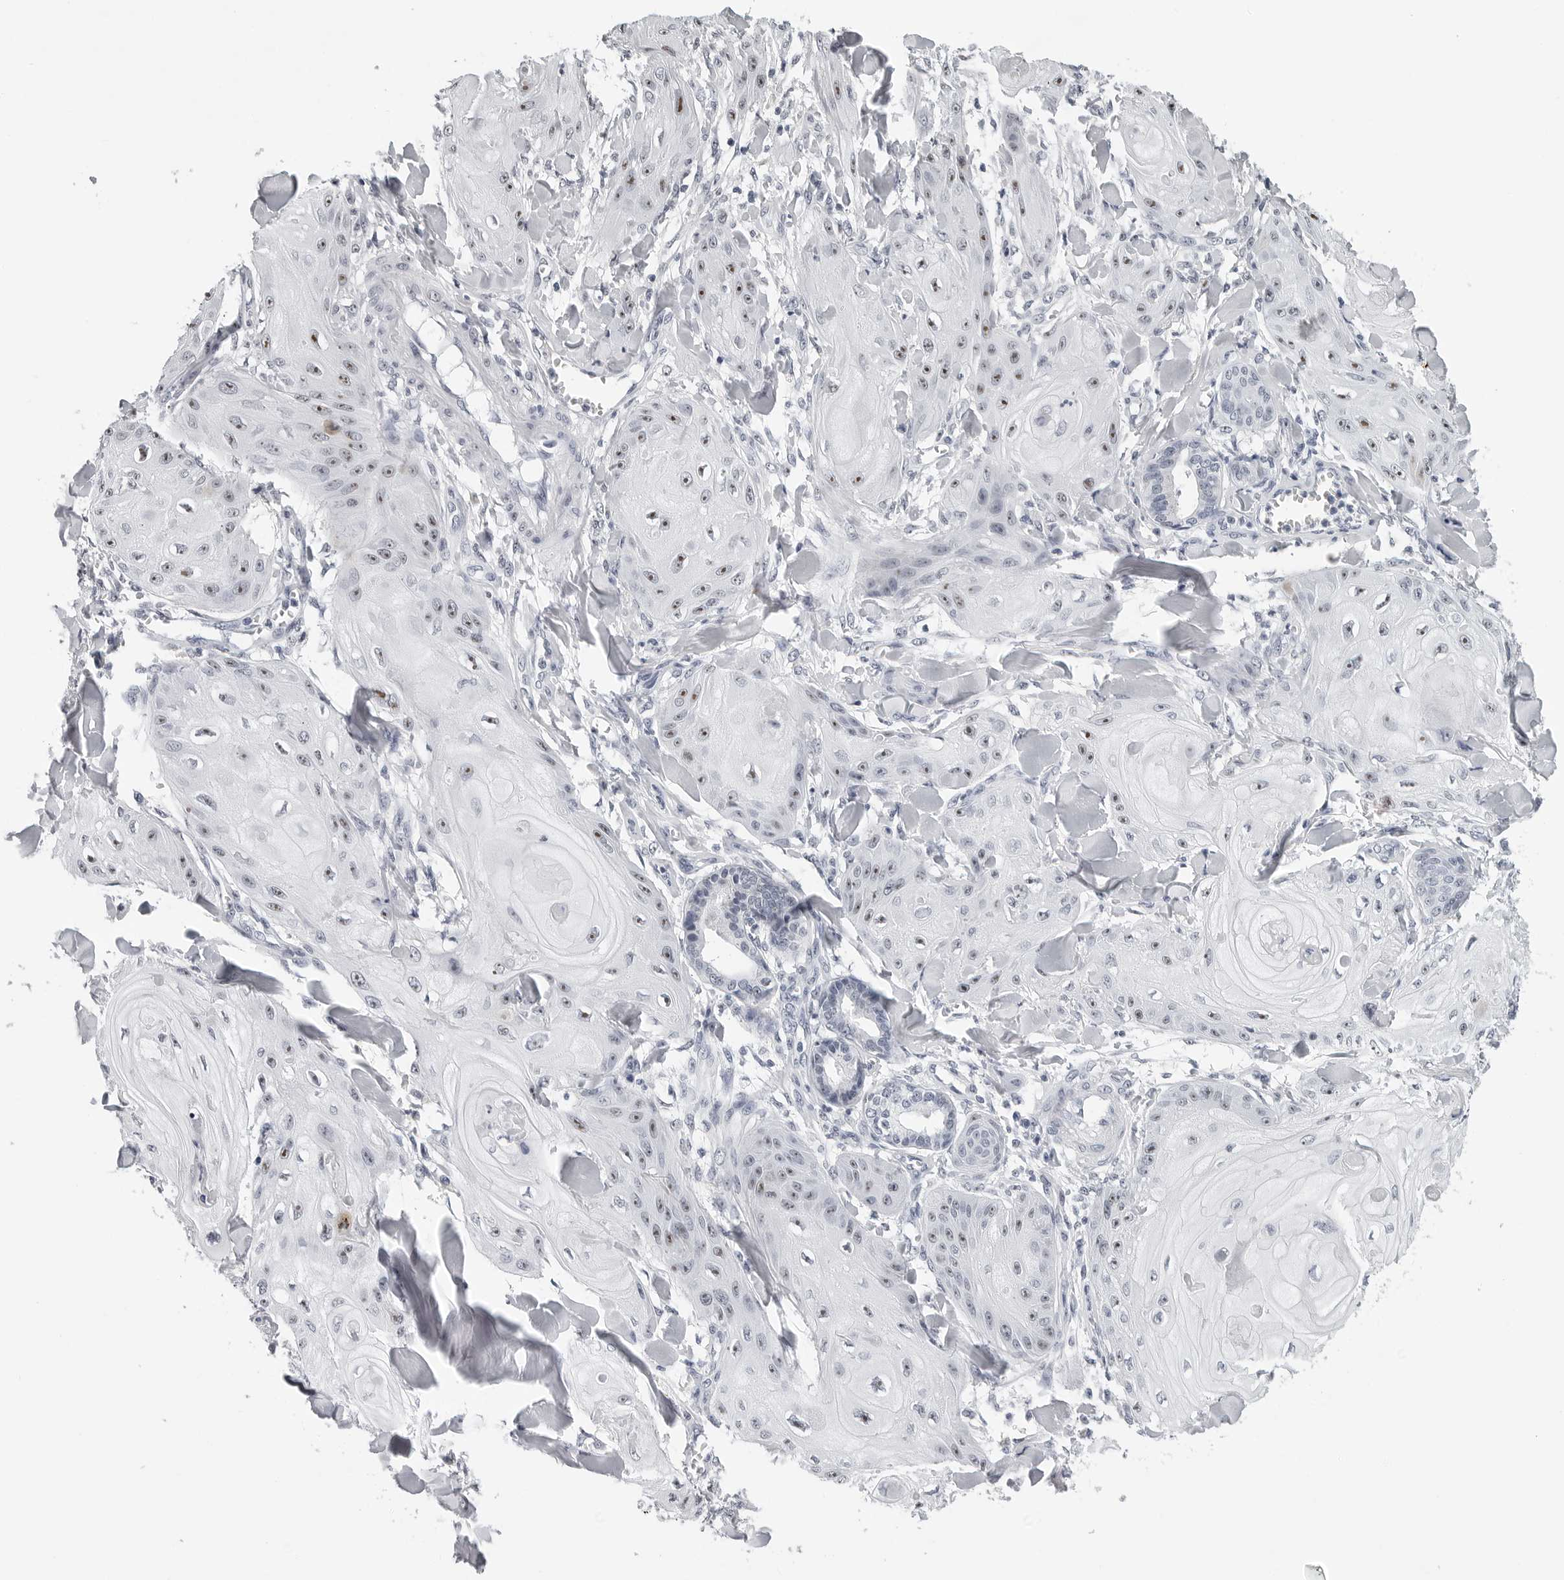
{"staining": {"intensity": "moderate", "quantity": "<25%", "location": "nuclear"}, "tissue": "skin cancer", "cell_type": "Tumor cells", "image_type": "cancer", "snomed": [{"axis": "morphology", "description": "Squamous cell carcinoma, NOS"}, {"axis": "topography", "description": "Skin"}], "caption": "IHC micrograph of neoplastic tissue: human squamous cell carcinoma (skin) stained using immunohistochemistry reveals low levels of moderate protein expression localized specifically in the nuclear of tumor cells, appearing as a nuclear brown color.", "gene": "GNL2", "patient": {"sex": "male", "age": 74}}